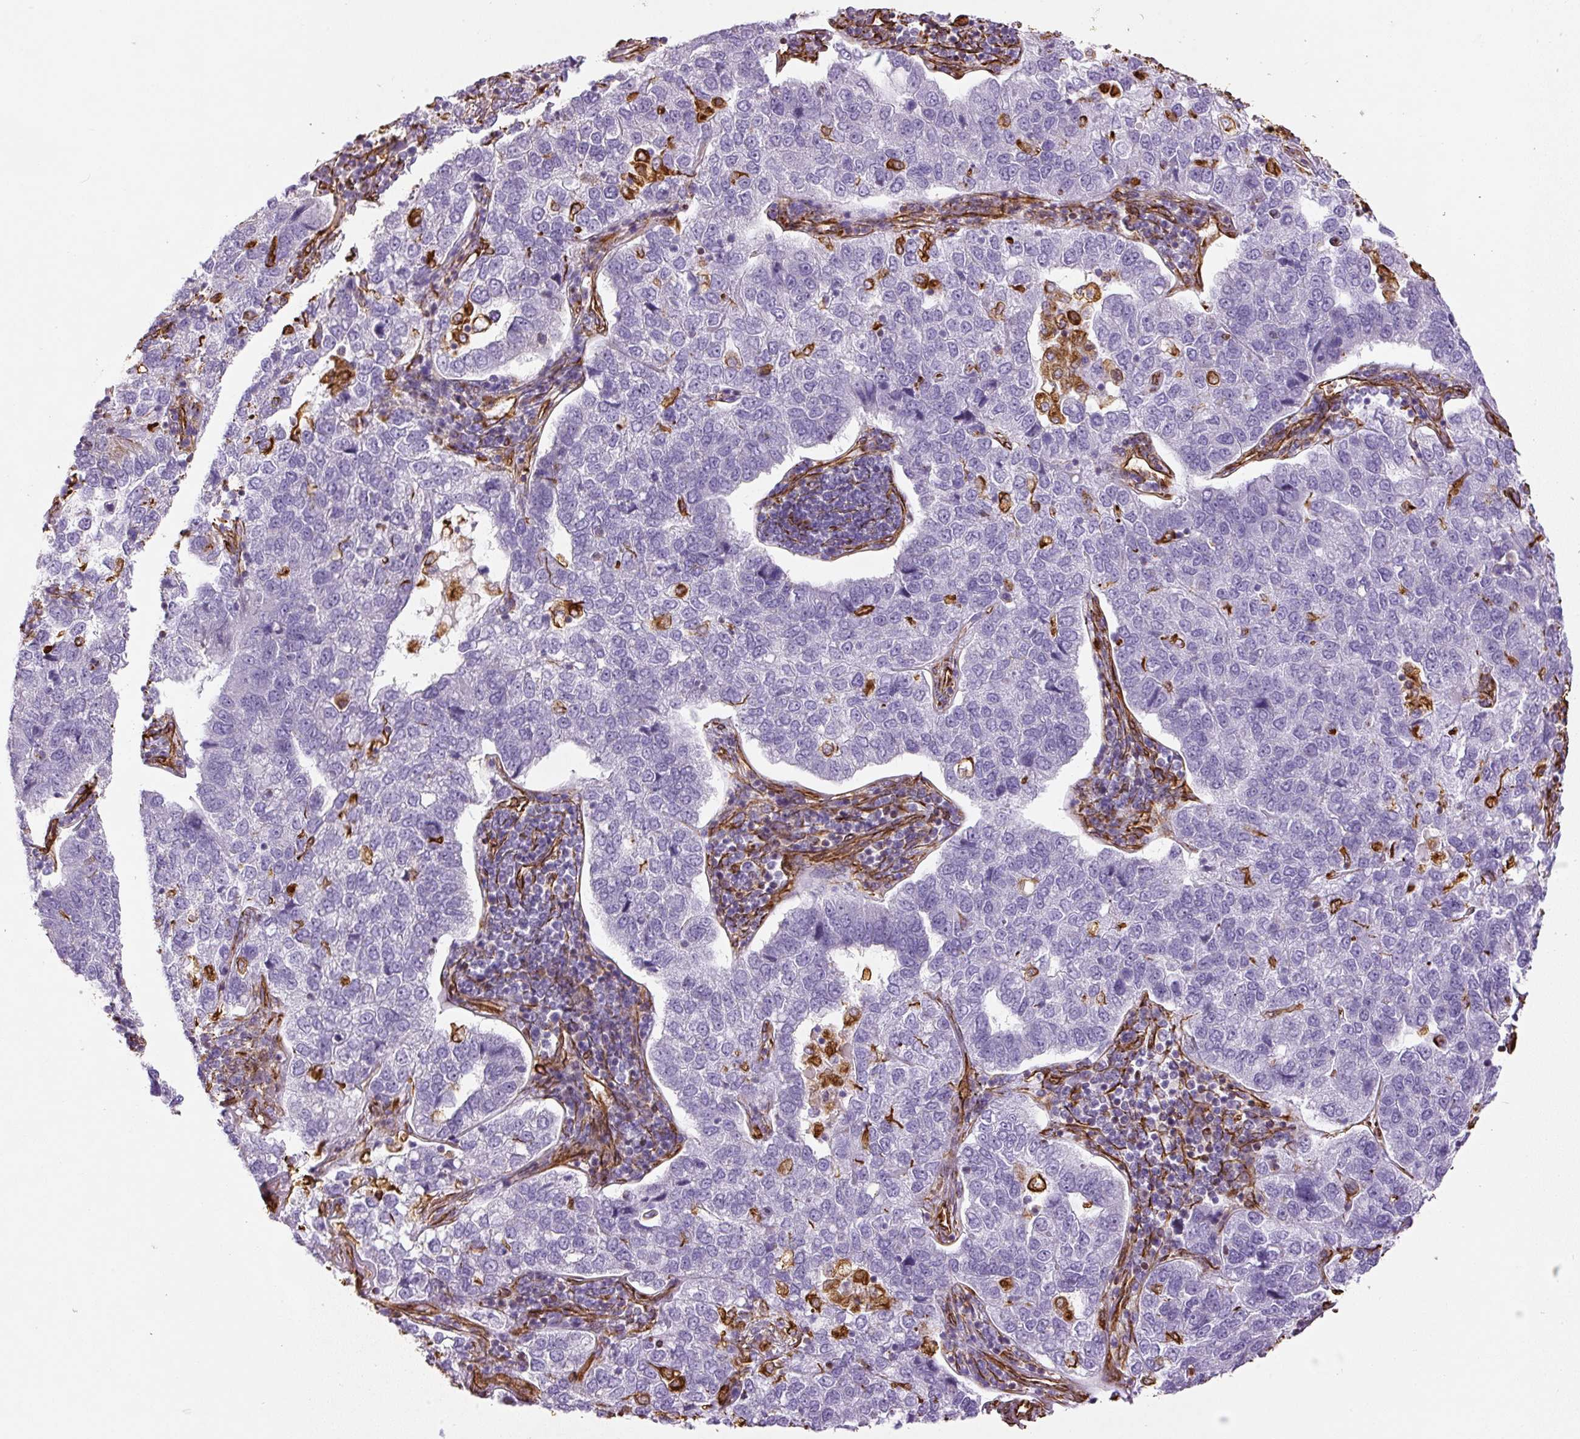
{"staining": {"intensity": "negative", "quantity": "none", "location": "none"}, "tissue": "pancreatic cancer", "cell_type": "Tumor cells", "image_type": "cancer", "snomed": [{"axis": "morphology", "description": "Adenocarcinoma, NOS"}, {"axis": "topography", "description": "Pancreas"}], "caption": "The IHC image has no significant expression in tumor cells of adenocarcinoma (pancreatic) tissue.", "gene": "VIM", "patient": {"sex": "female", "age": 61}}